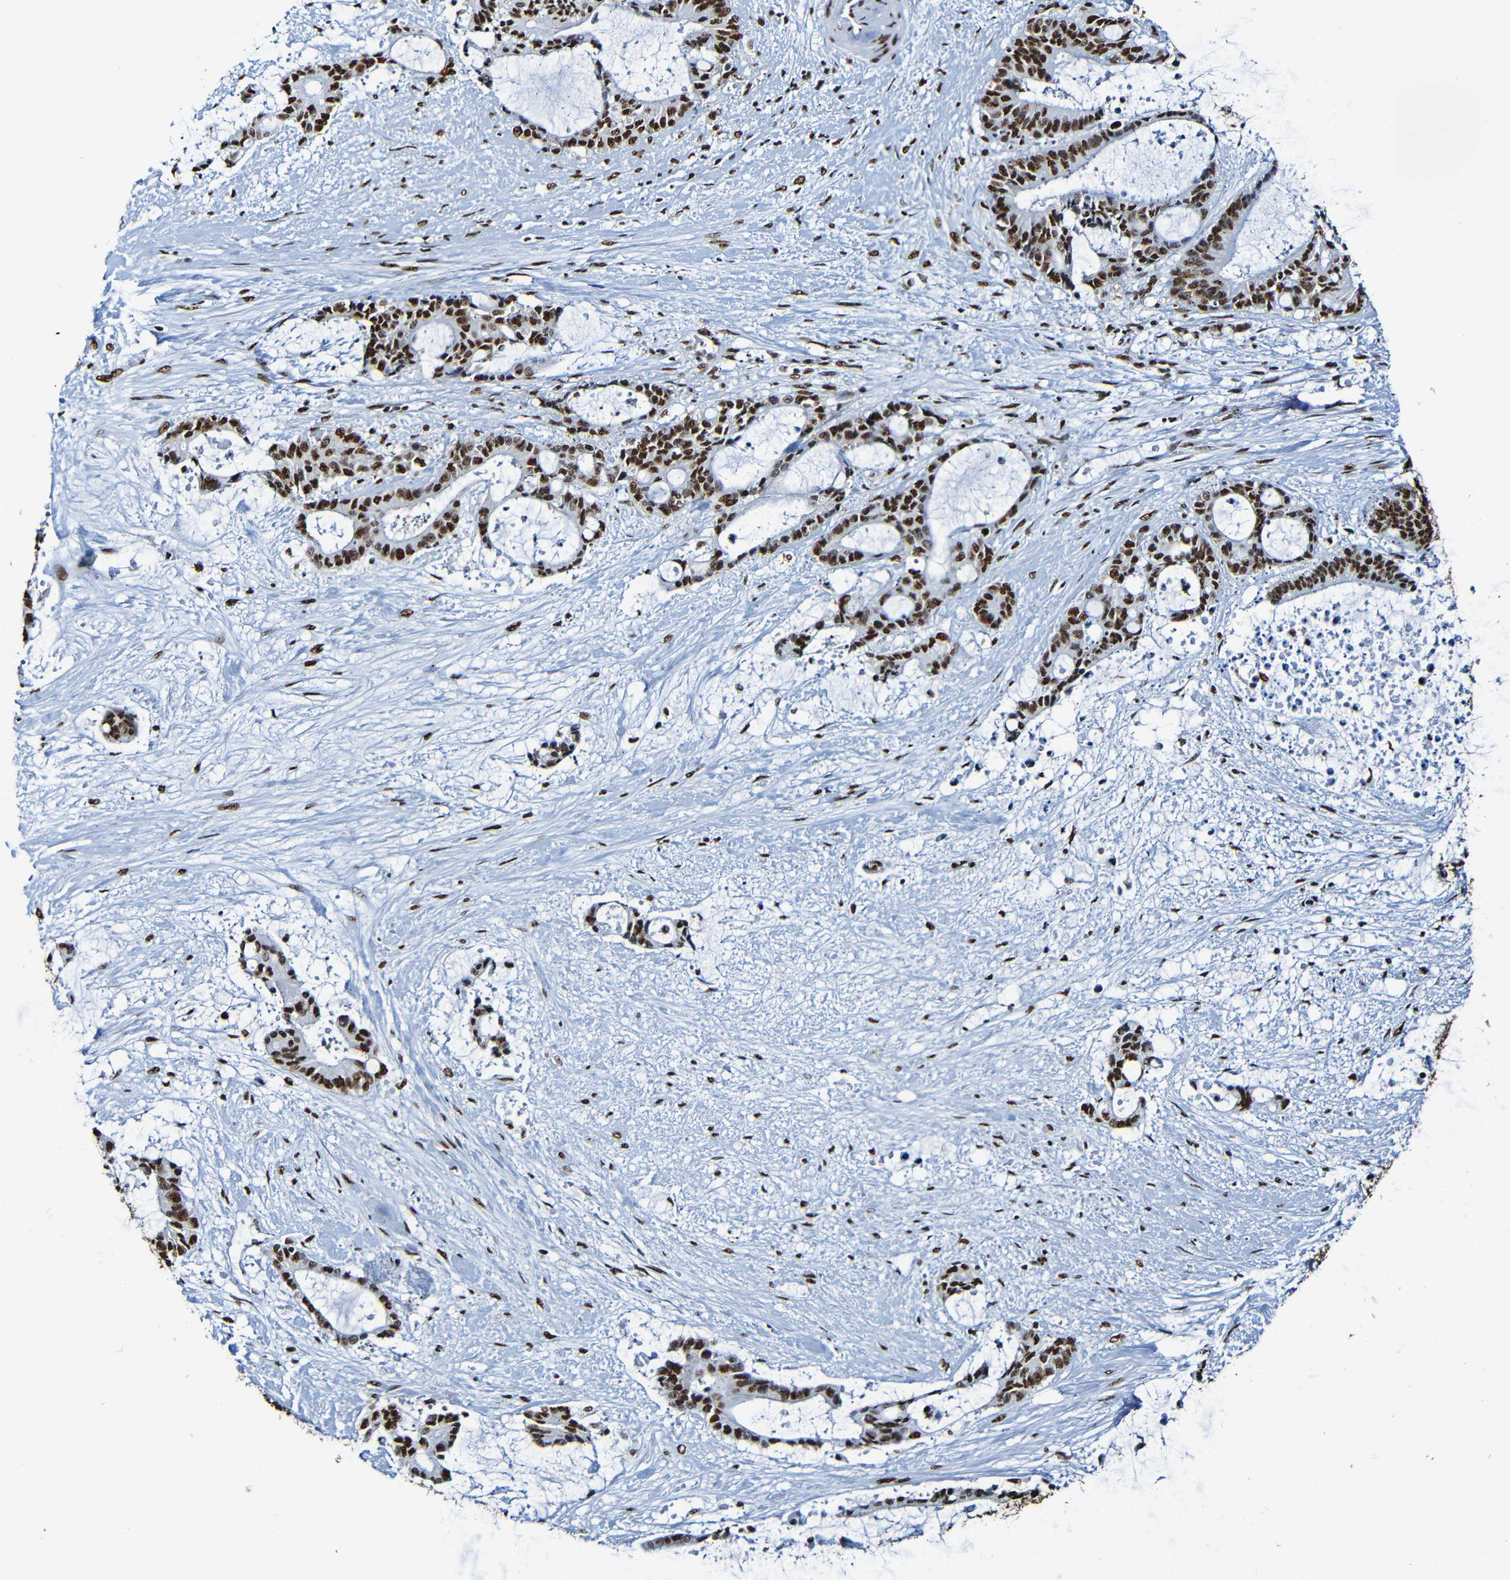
{"staining": {"intensity": "strong", "quantity": ">75%", "location": "nuclear"}, "tissue": "liver cancer", "cell_type": "Tumor cells", "image_type": "cancer", "snomed": [{"axis": "morphology", "description": "Normal tissue, NOS"}, {"axis": "morphology", "description": "Cholangiocarcinoma"}, {"axis": "topography", "description": "Liver"}, {"axis": "topography", "description": "Peripheral nerve tissue"}], "caption": "Immunohistochemical staining of cholangiocarcinoma (liver) displays high levels of strong nuclear protein positivity in about >75% of tumor cells.", "gene": "SRSF3", "patient": {"sex": "female", "age": 73}}